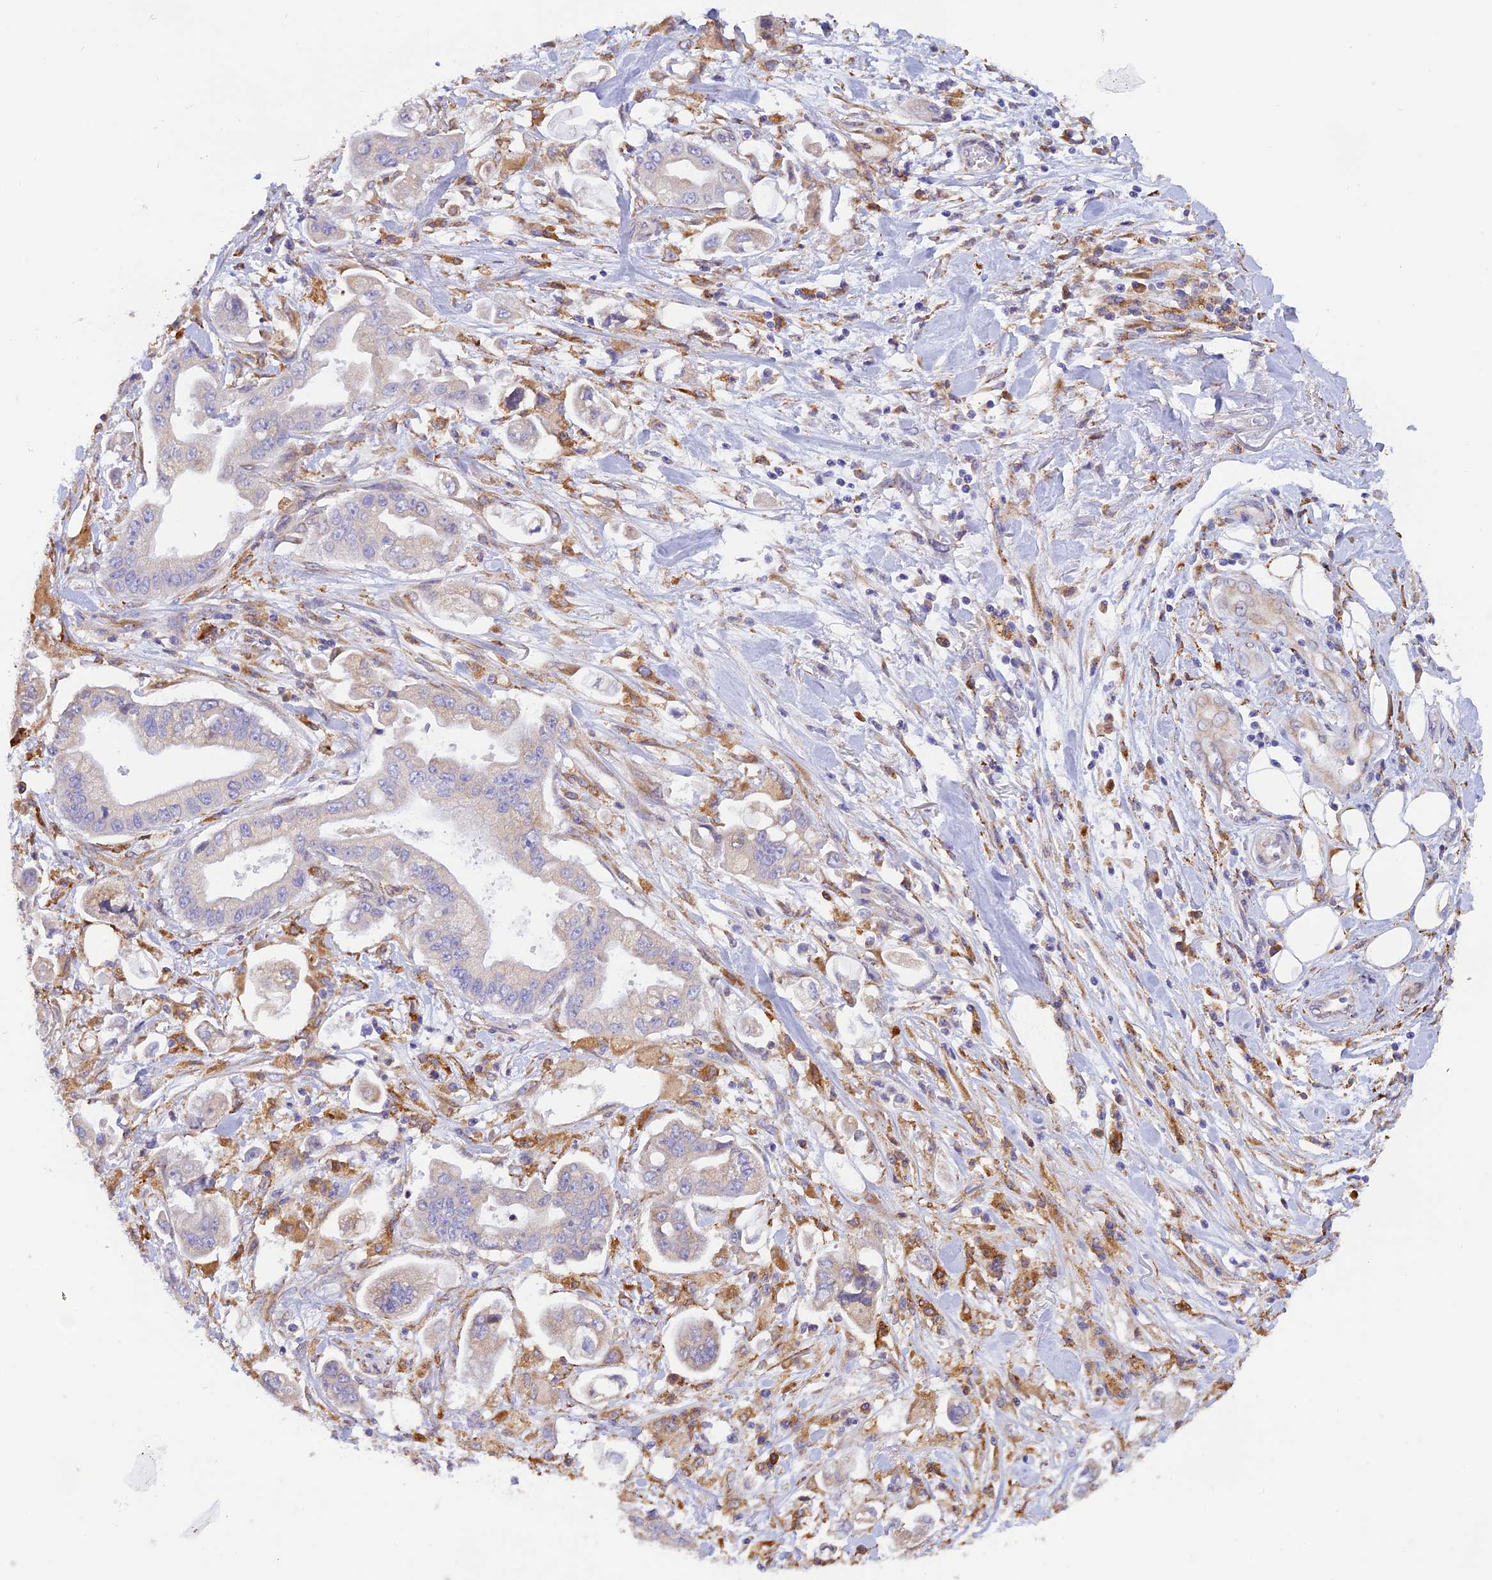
{"staining": {"intensity": "negative", "quantity": "none", "location": "none"}, "tissue": "stomach cancer", "cell_type": "Tumor cells", "image_type": "cancer", "snomed": [{"axis": "morphology", "description": "Adenocarcinoma, NOS"}, {"axis": "topography", "description": "Stomach"}], "caption": "A high-resolution image shows IHC staining of stomach adenocarcinoma, which reveals no significant staining in tumor cells.", "gene": "VKORC1", "patient": {"sex": "male", "age": 62}}